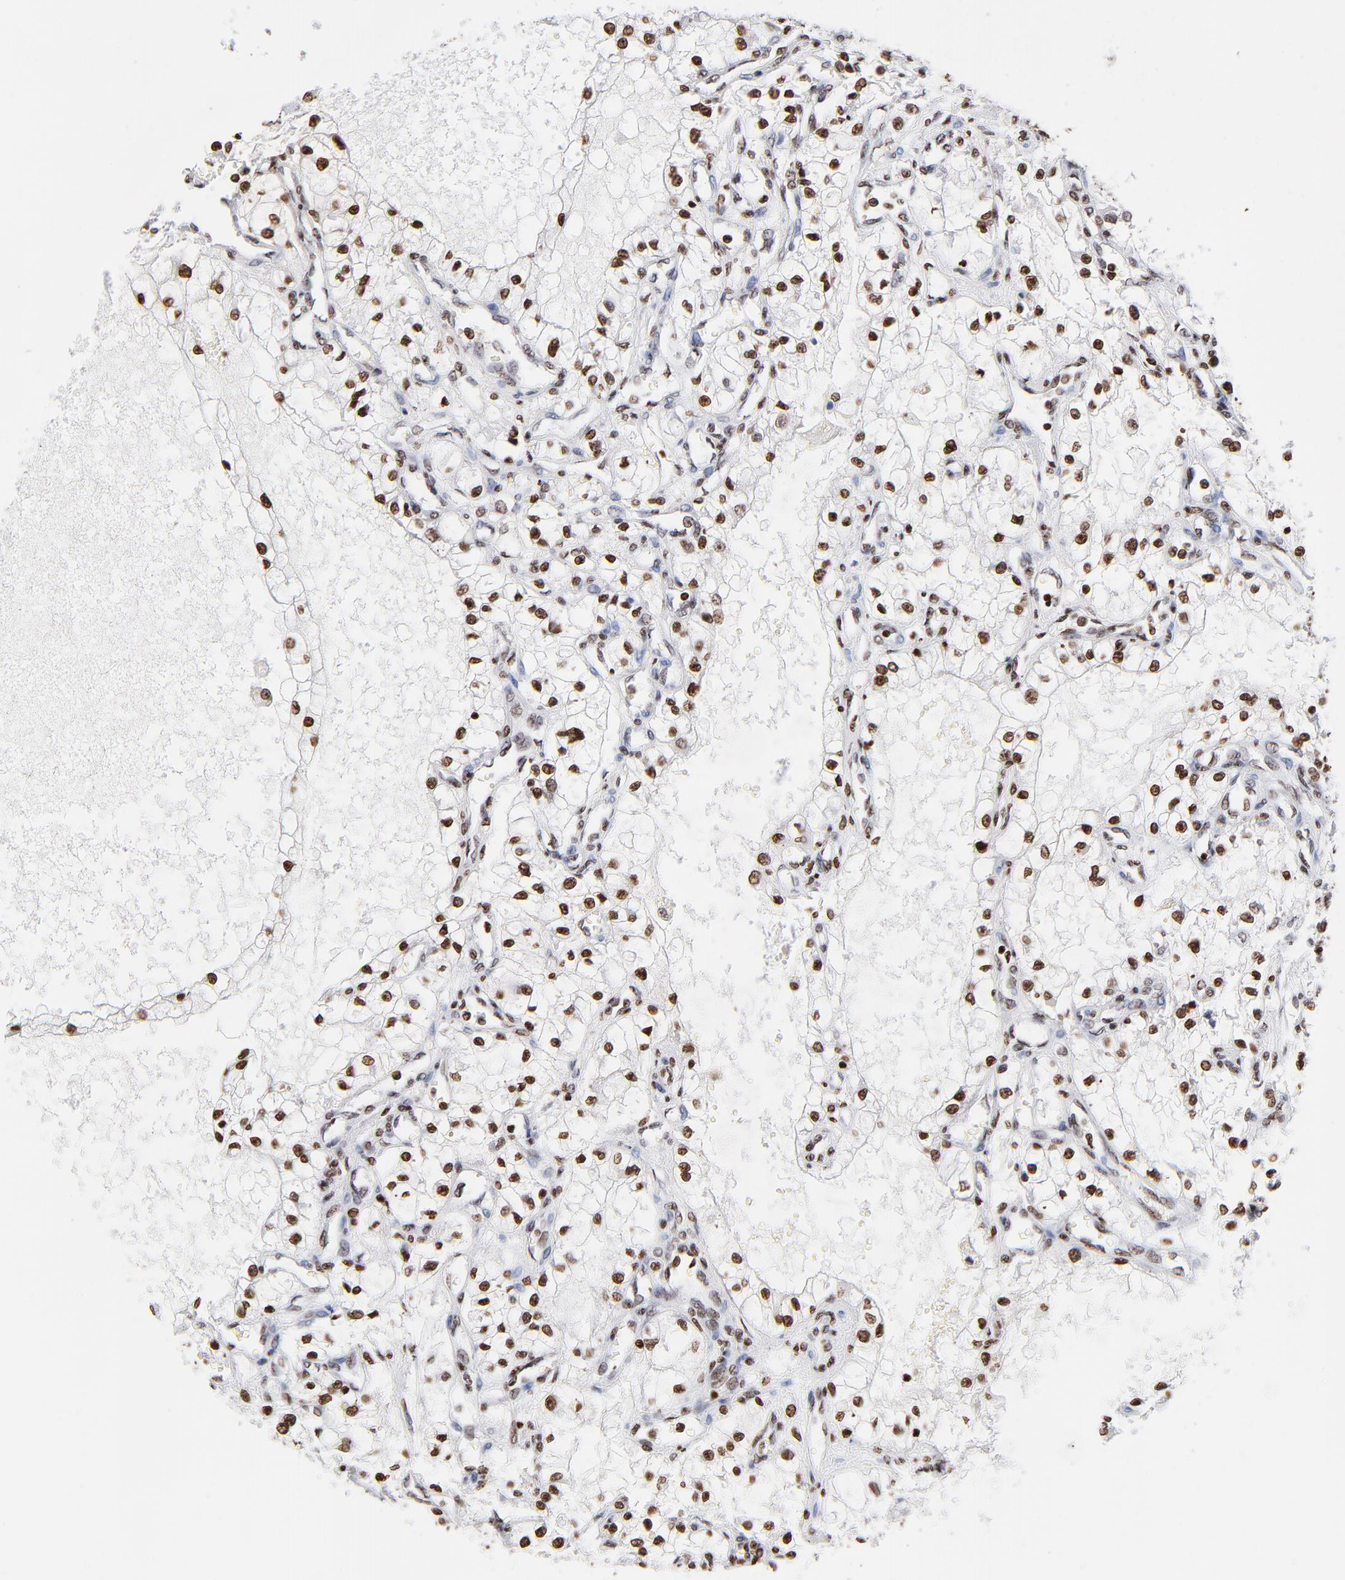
{"staining": {"intensity": "strong", "quantity": ">75%", "location": "nuclear"}, "tissue": "renal cancer", "cell_type": "Tumor cells", "image_type": "cancer", "snomed": [{"axis": "morphology", "description": "Adenocarcinoma, NOS"}, {"axis": "topography", "description": "Kidney"}], "caption": "Protein expression analysis of human renal adenocarcinoma reveals strong nuclear expression in approximately >75% of tumor cells.", "gene": "FBH1", "patient": {"sex": "male", "age": 61}}